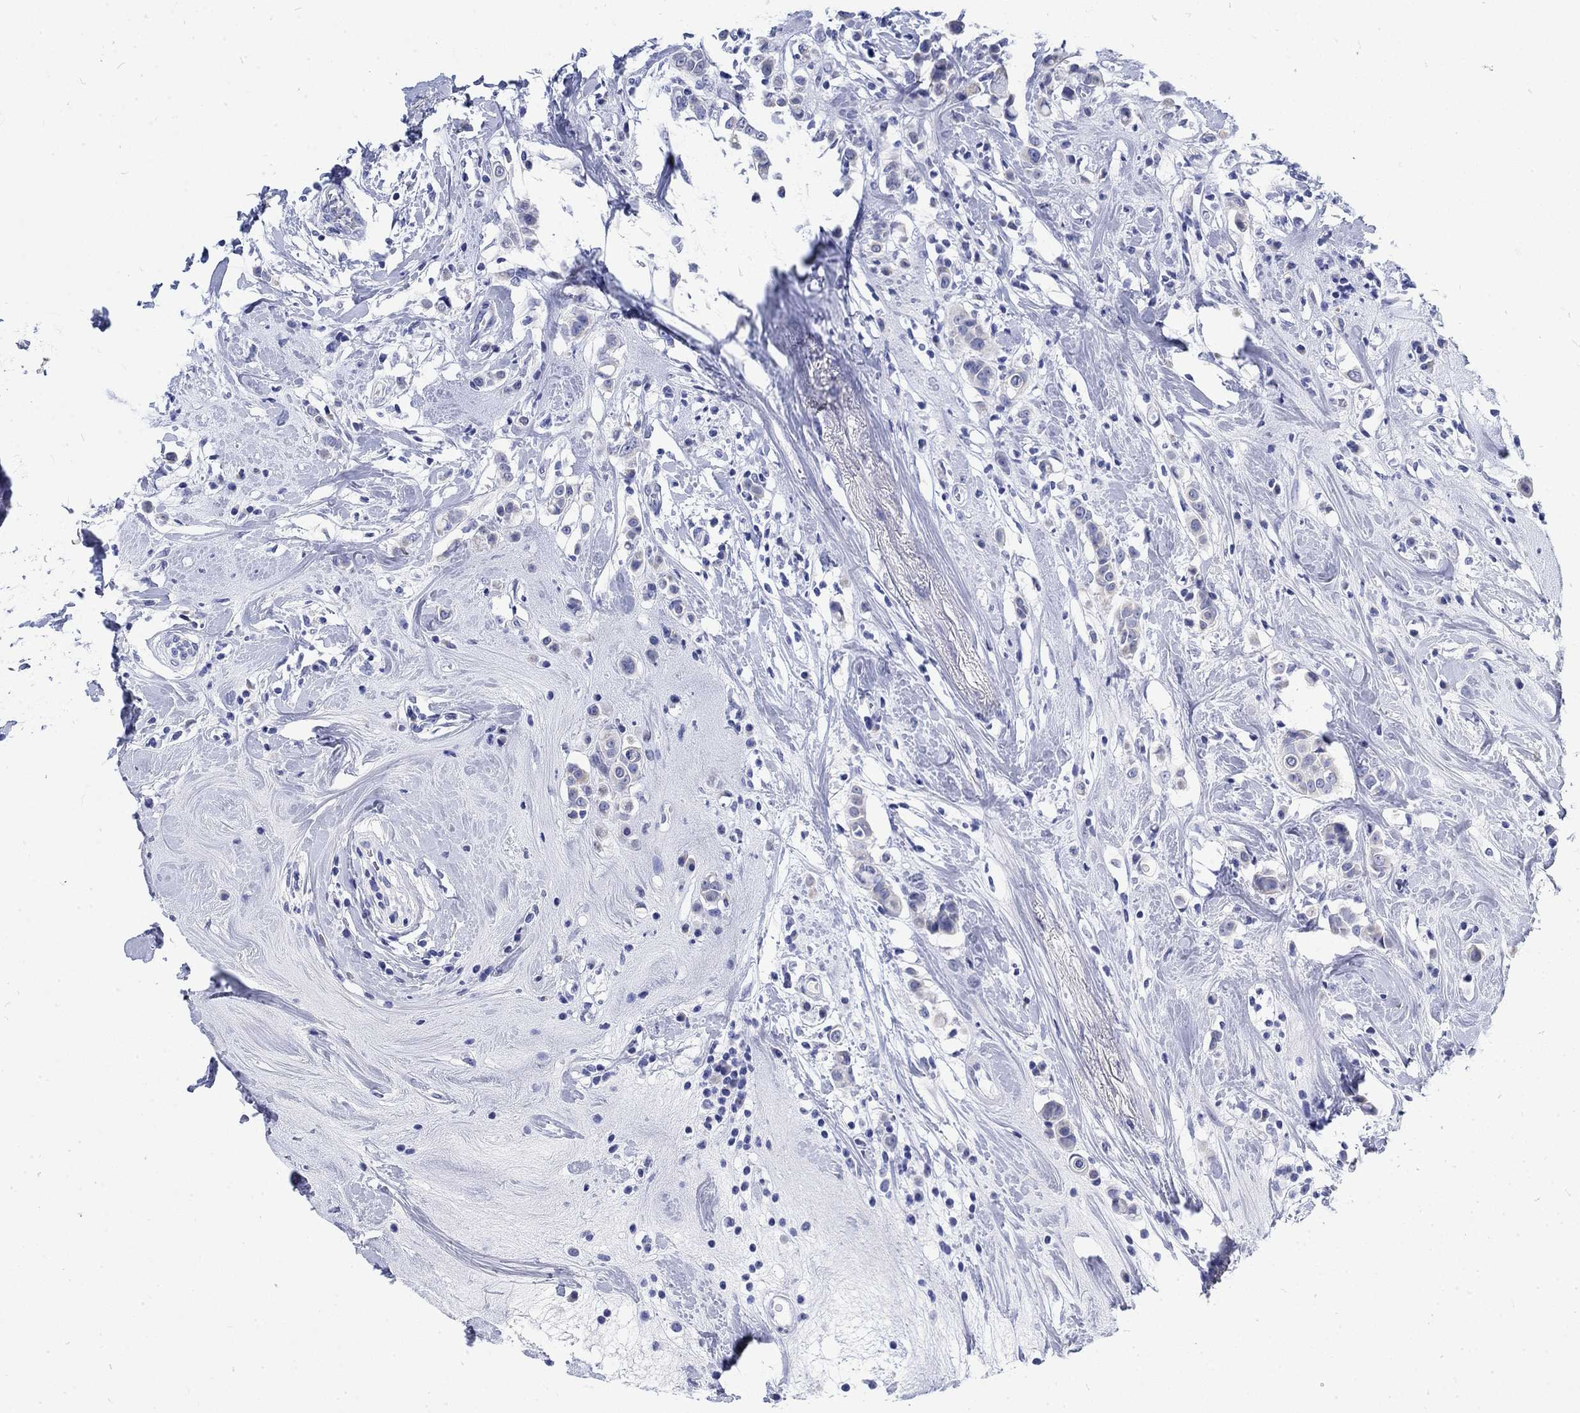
{"staining": {"intensity": "negative", "quantity": "none", "location": "none"}, "tissue": "breast cancer", "cell_type": "Tumor cells", "image_type": "cancer", "snomed": [{"axis": "morphology", "description": "Duct carcinoma"}, {"axis": "topography", "description": "Breast"}], "caption": "Micrograph shows no significant protein expression in tumor cells of breast cancer (invasive ductal carcinoma).", "gene": "KRT76", "patient": {"sex": "female", "age": 27}}